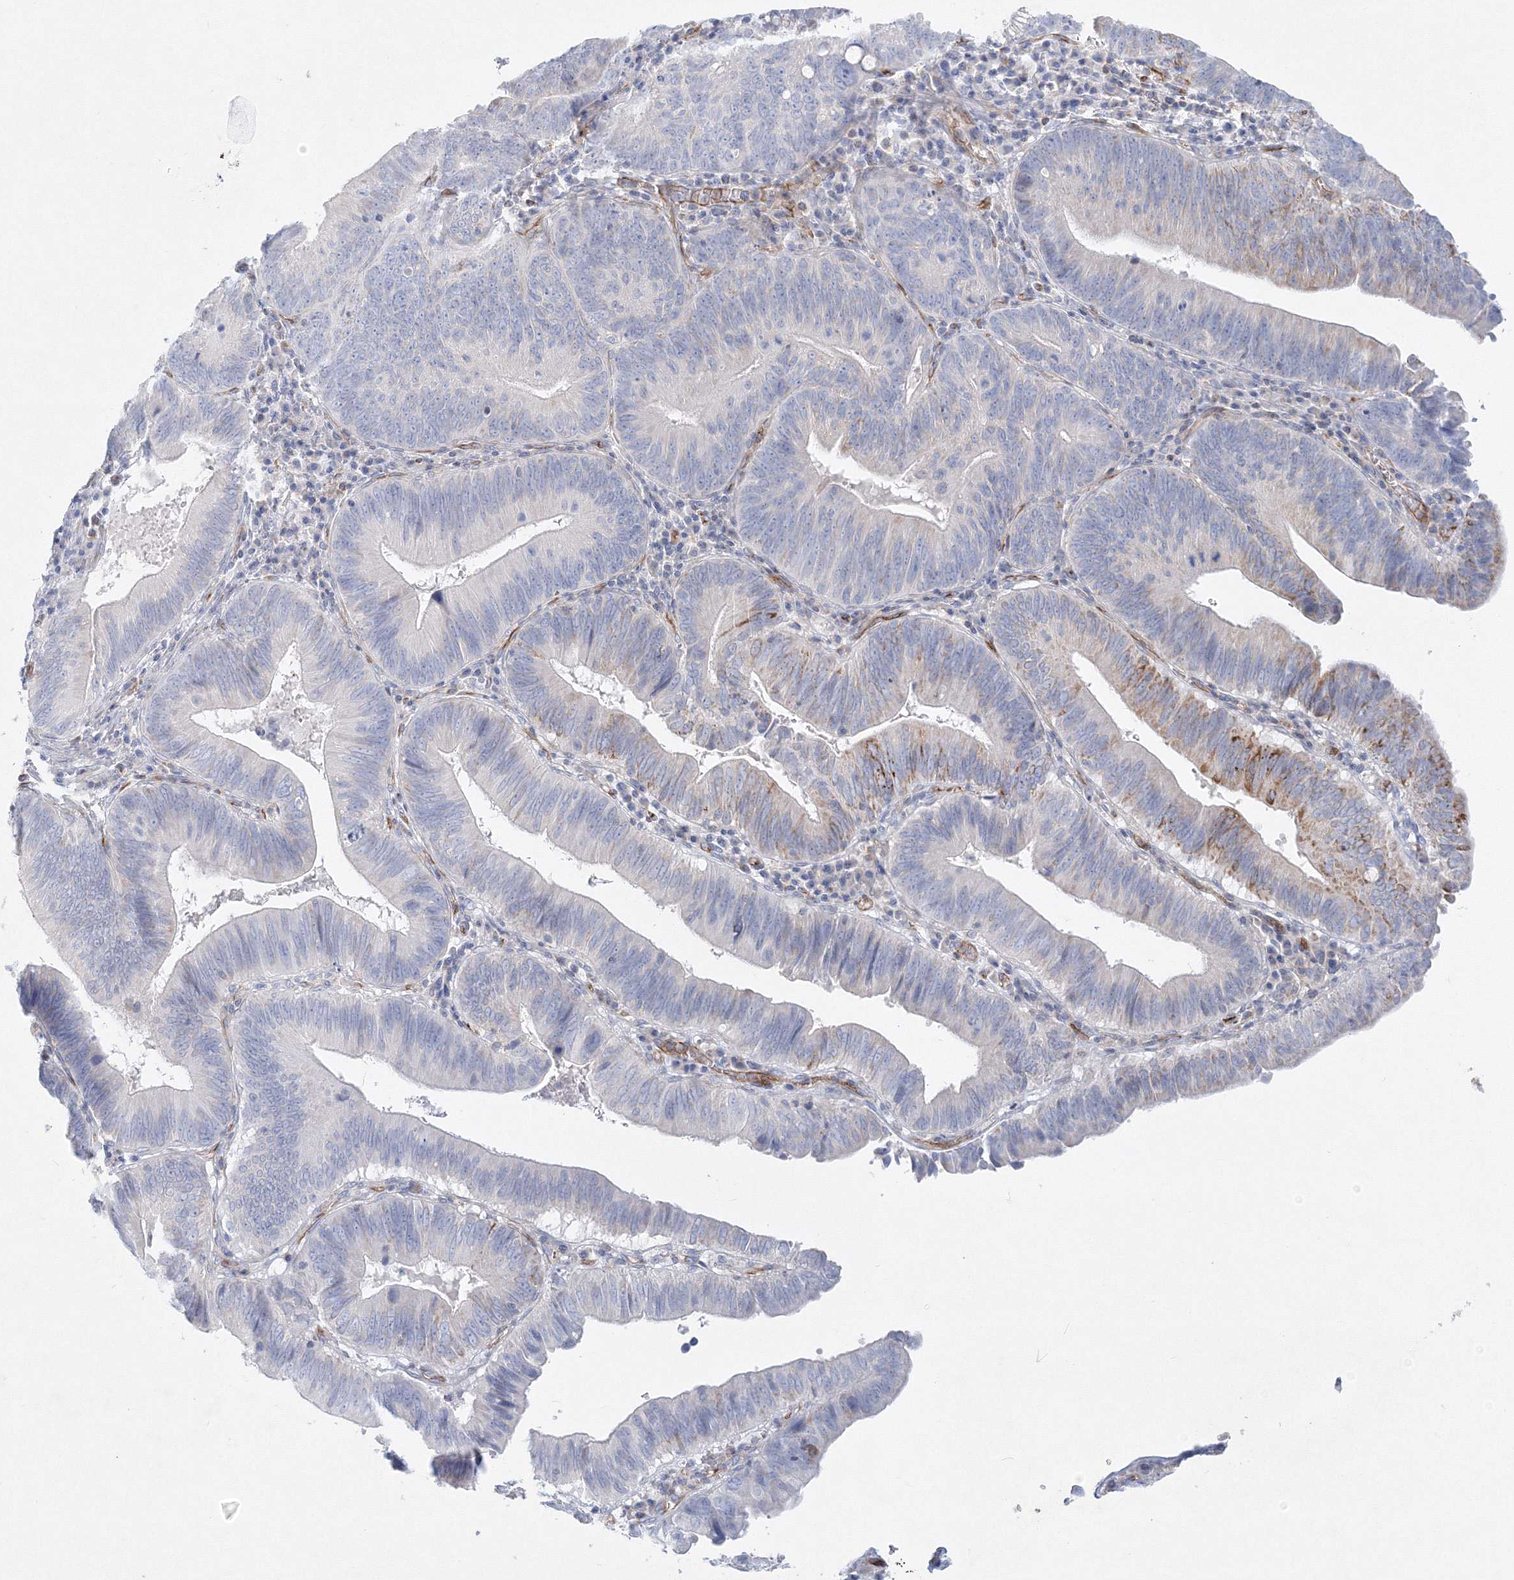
{"staining": {"intensity": "moderate", "quantity": "<25%", "location": "cytoplasmic/membranous"}, "tissue": "pancreatic cancer", "cell_type": "Tumor cells", "image_type": "cancer", "snomed": [{"axis": "morphology", "description": "Adenocarcinoma, NOS"}, {"axis": "topography", "description": "Pancreas"}], "caption": "IHC micrograph of human pancreatic adenocarcinoma stained for a protein (brown), which shows low levels of moderate cytoplasmic/membranous expression in about <25% of tumor cells.", "gene": "DNAH1", "patient": {"sex": "male", "age": 63}}